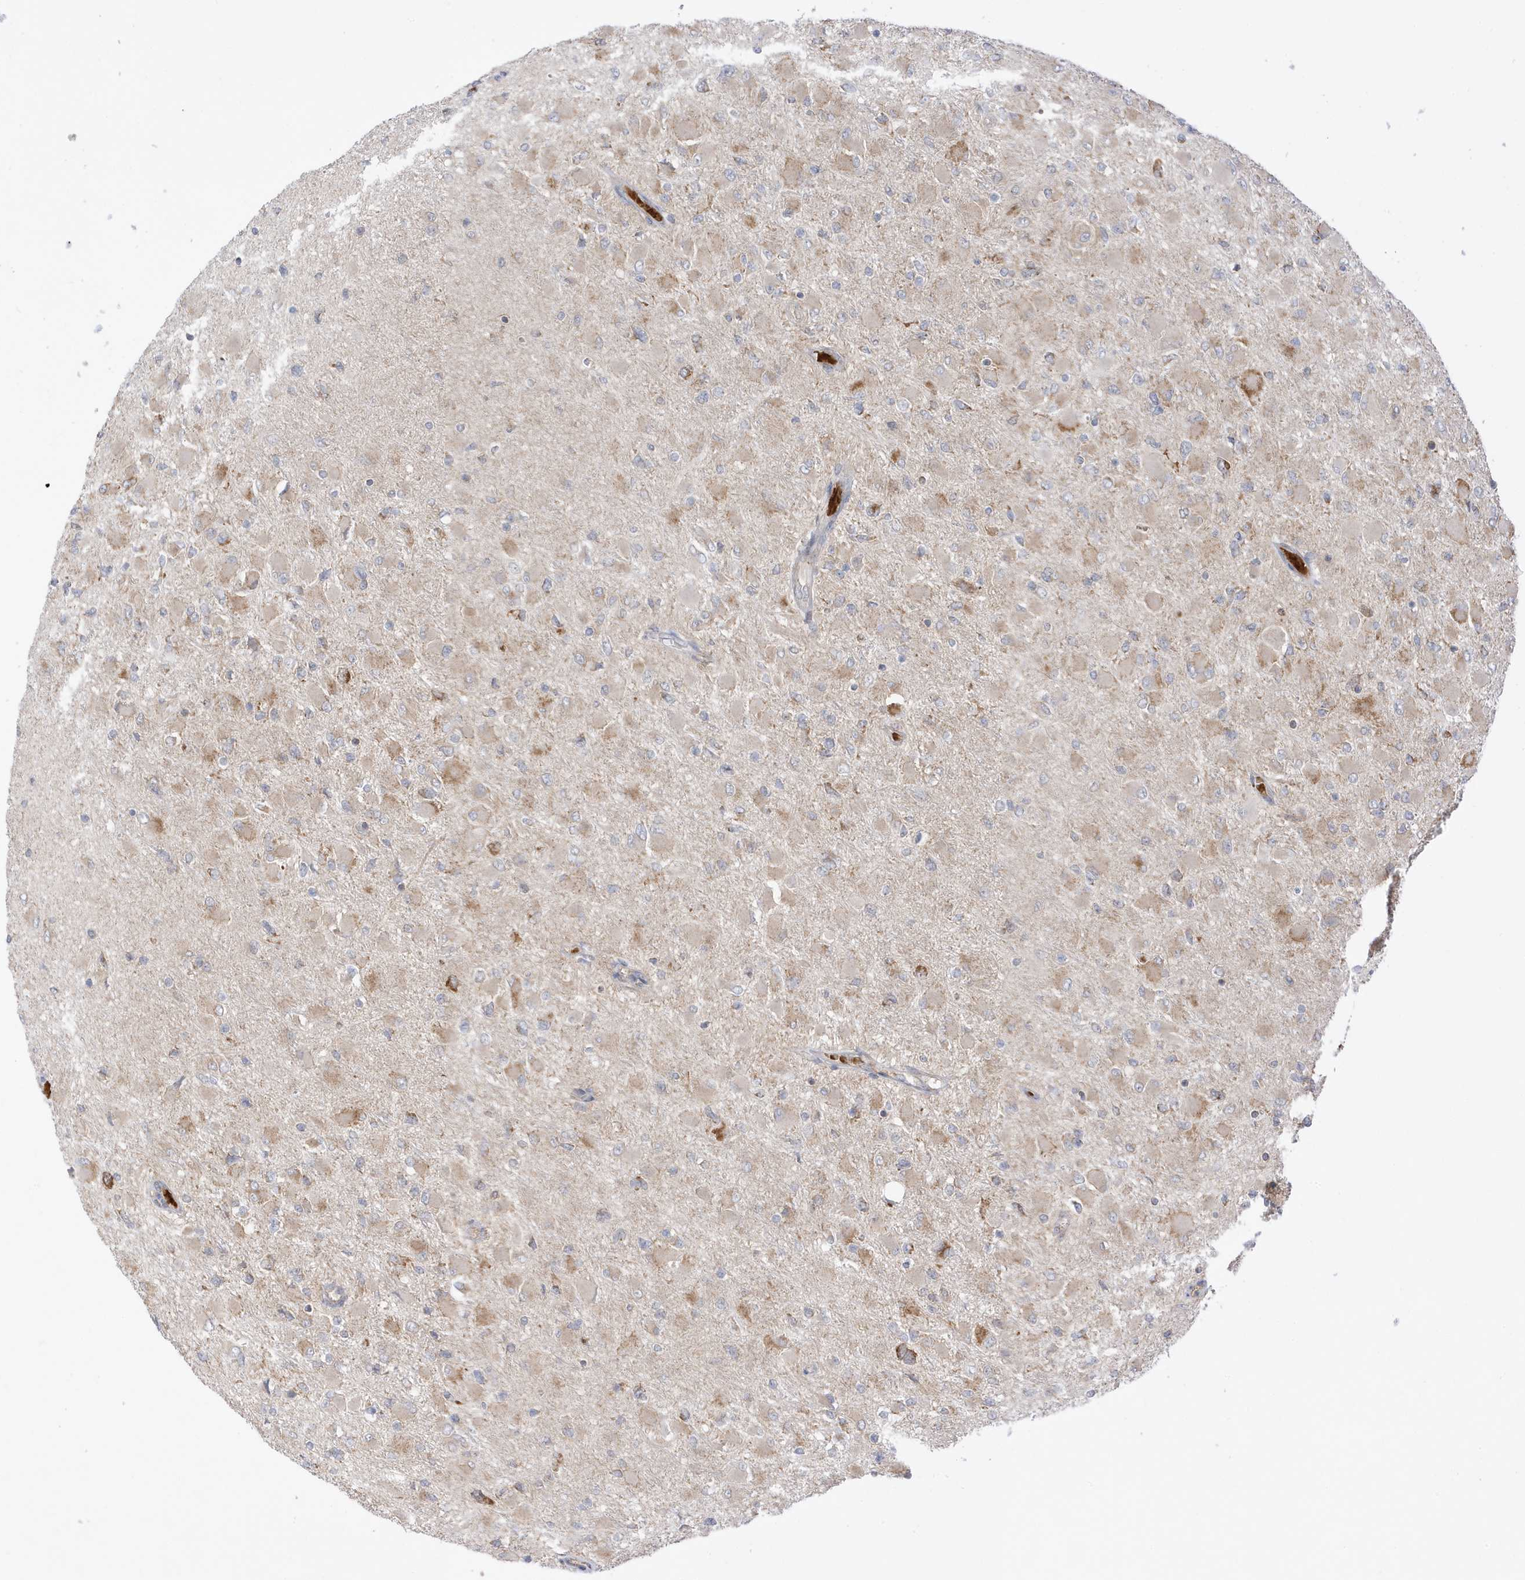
{"staining": {"intensity": "moderate", "quantity": "<25%", "location": "cytoplasmic/membranous"}, "tissue": "glioma", "cell_type": "Tumor cells", "image_type": "cancer", "snomed": [{"axis": "morphology", "description": "Glioma, malignant, High grade"}, {"axis": "topography", "description": "Cerebral cortex"}], "caption": "A low amount of moderate cytoplasmic/membranous positivity is appreciated in approximately <25% of tumor cells in glioma tissue. The protein of interest is shown in brown color, while the nuclei are stained blue.", "gene": "NPPC", "patient": {"sex": "female", "age": 36}}